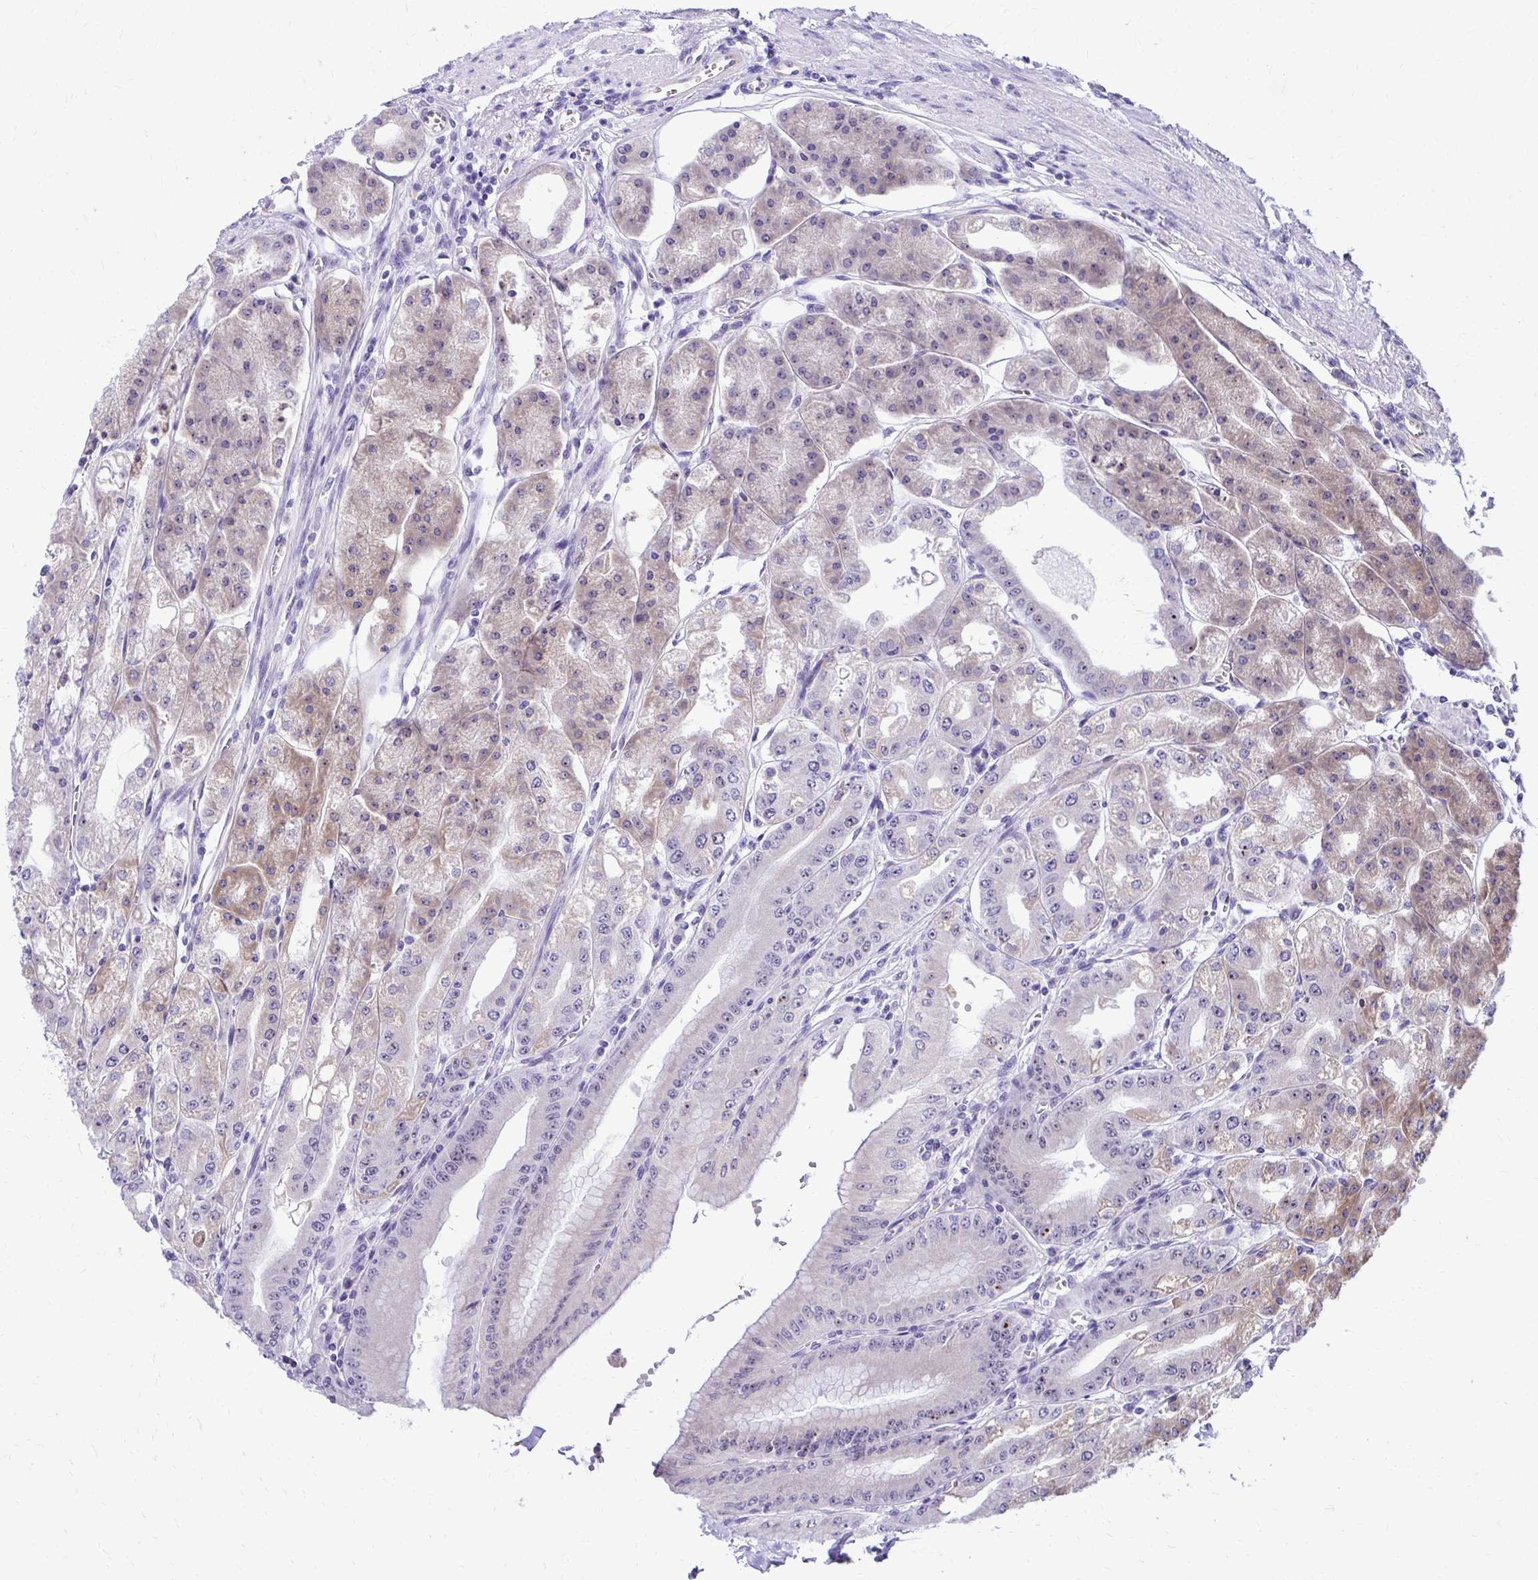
{"staining": {"intensity": "moderate", "quantity": "<25%", "location": "cytoplasmic/membranous"}, "tissue": "stomach", "cell_type": "Glandular cells", "image_type": "normal", "snomed": [{"axis": "morphology", "description": "Normal tissue, NOS"}, {"axis": "topography", "description": "Stomach, lower"}], "caption": "Stomach stained with a brown dye reveals moderate cytoplasmic/membranous positive staining in approximately <25% of glandular cells.", "gene": "NIFK", "patient": {"sex": "male", "age": 71}}